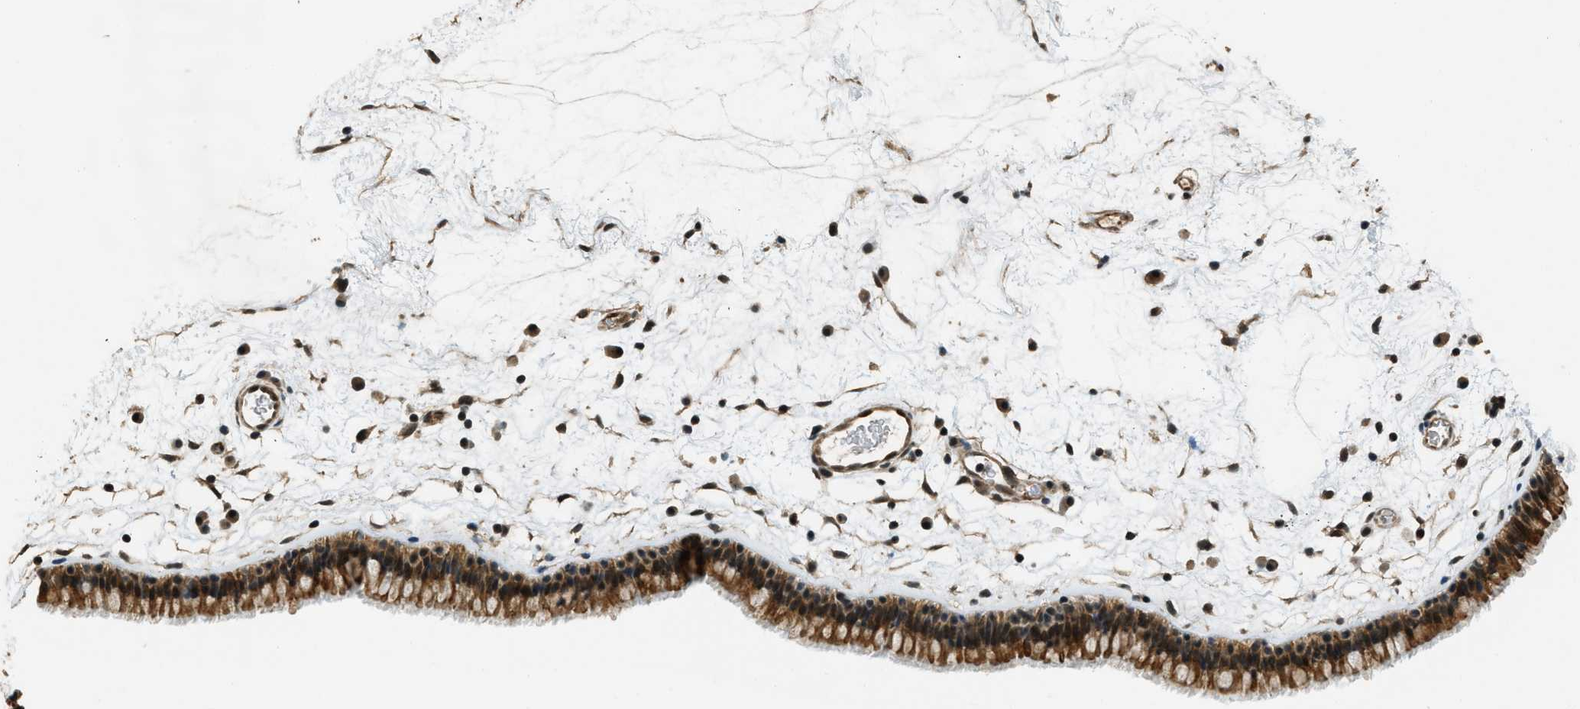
{"staining": {"intensity": "strong", "quantity": ">75%", "location": "cytoplasmic/membranous,nuclear"}, "tissue": "nasopharynx", "cell_type": "Respiratory epithelial cells", "image_type": "normal", "snomed": [{"axis": "morphology", "description": "Normal tissue, NOS"}, {"axis": "morphology", "description": "Inflammation, NOS"}, {"axis": "topography", "description": "Nasopharynx"}], "caption": "Protein staining of normal nasopharynx displays strong cytoplasmic/membranous,nuclear expression in about >75% of respiratory epithelial cells. (Stains: DAB (3,3'-diaminobenzidine) in brown, nuclei in blue, Microscopy: brightfield microscopy at high magnification).", "gene": "MED21", "patient": {"sex": "male", "age": 48}}